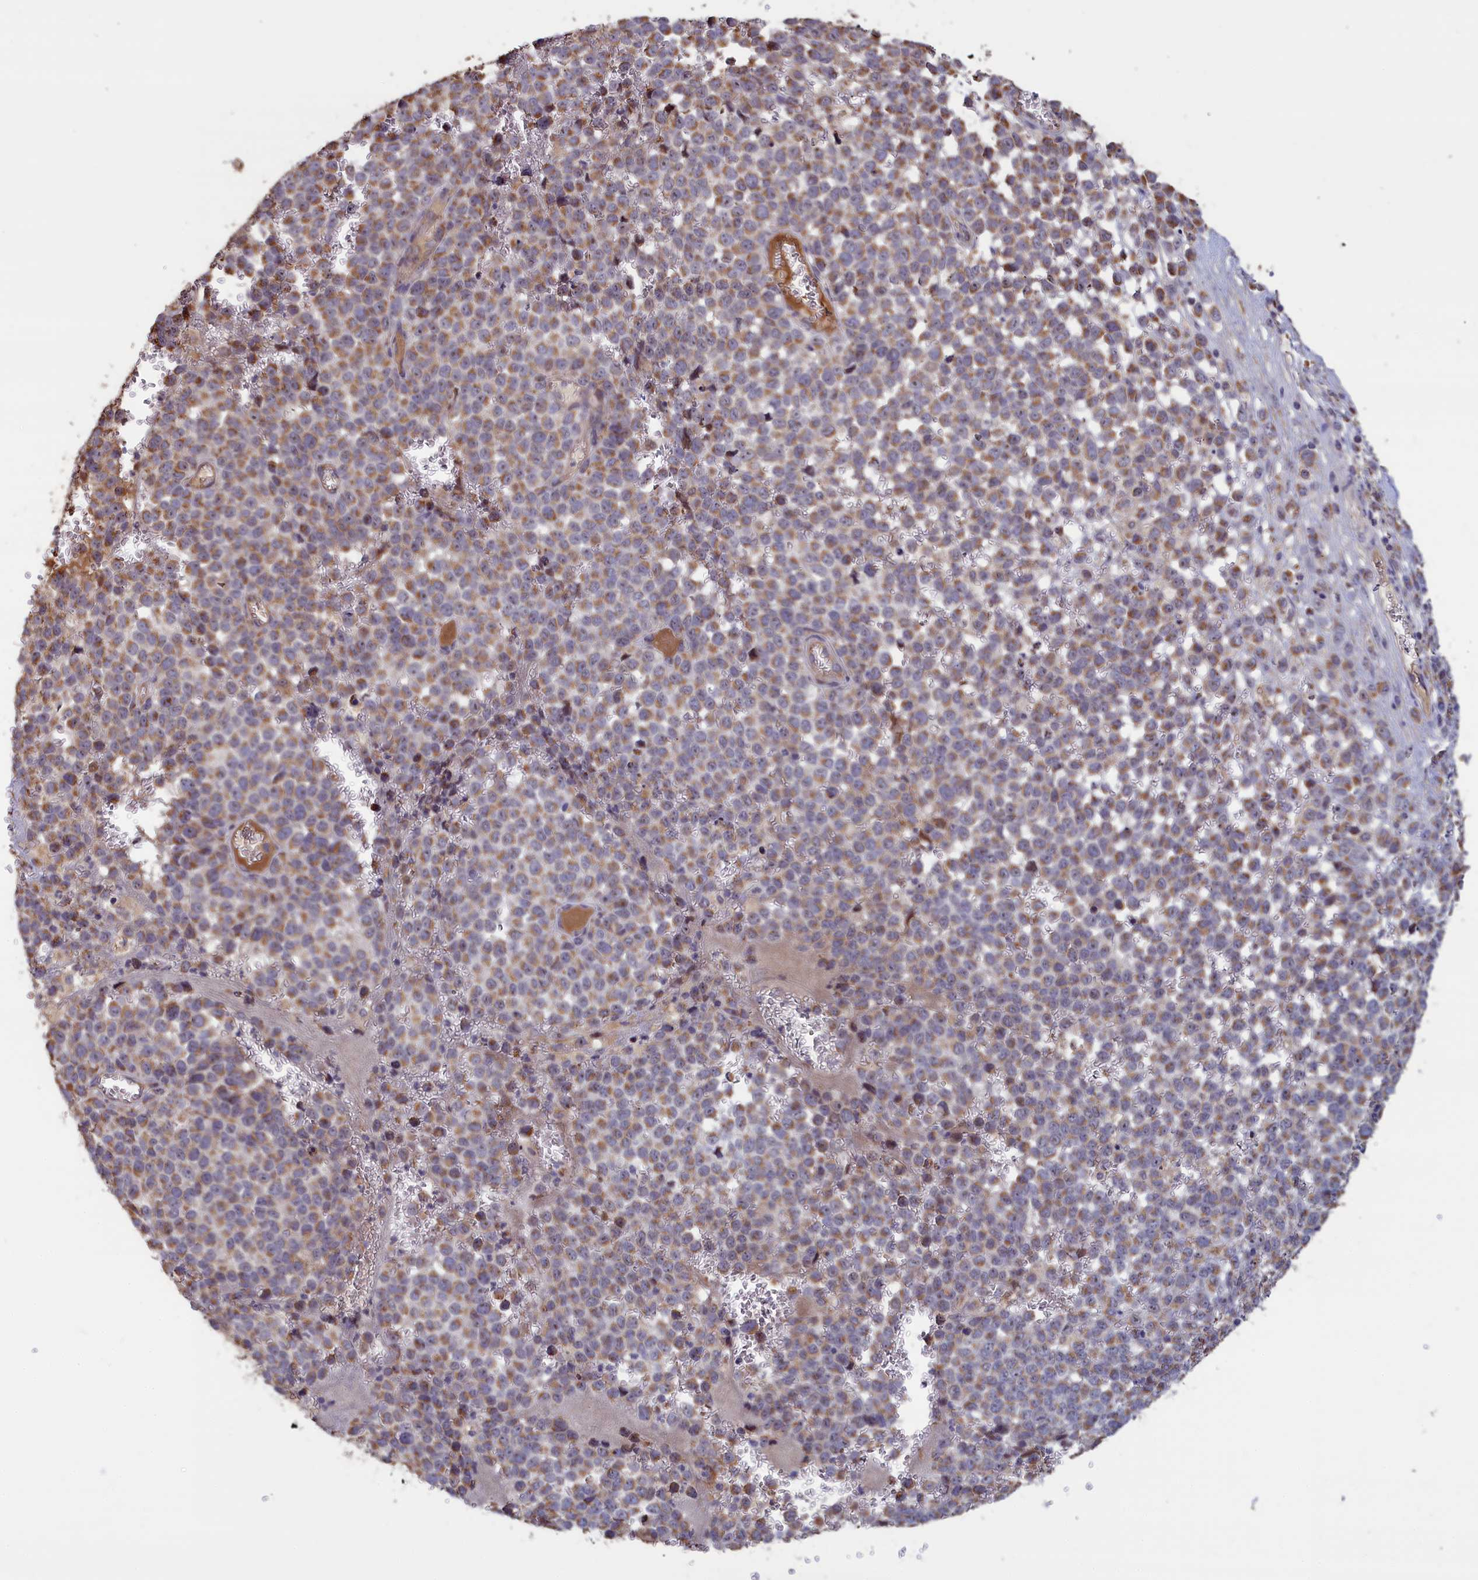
{"staining": {"intensity": "moderate", "quantity": "25%-75%", "location": "cytoplasmic/membranous"}, "tissue": "melanoma", "cell_type": "Tumor cells", "image_type": "cancer", "snomed": [{"axis": "morphology", "description": "Malignant melanoma, NOS"}, {"axis": "topography", "description": "Nose, NOS"}], "caption": "Malignant melanoma tissue shows moderate cytoplasmic/membranous expression in approximately 25%-75% of tumor cells", "gene": "ZNF816", "patient": {"sex": "female", "age": 48}}